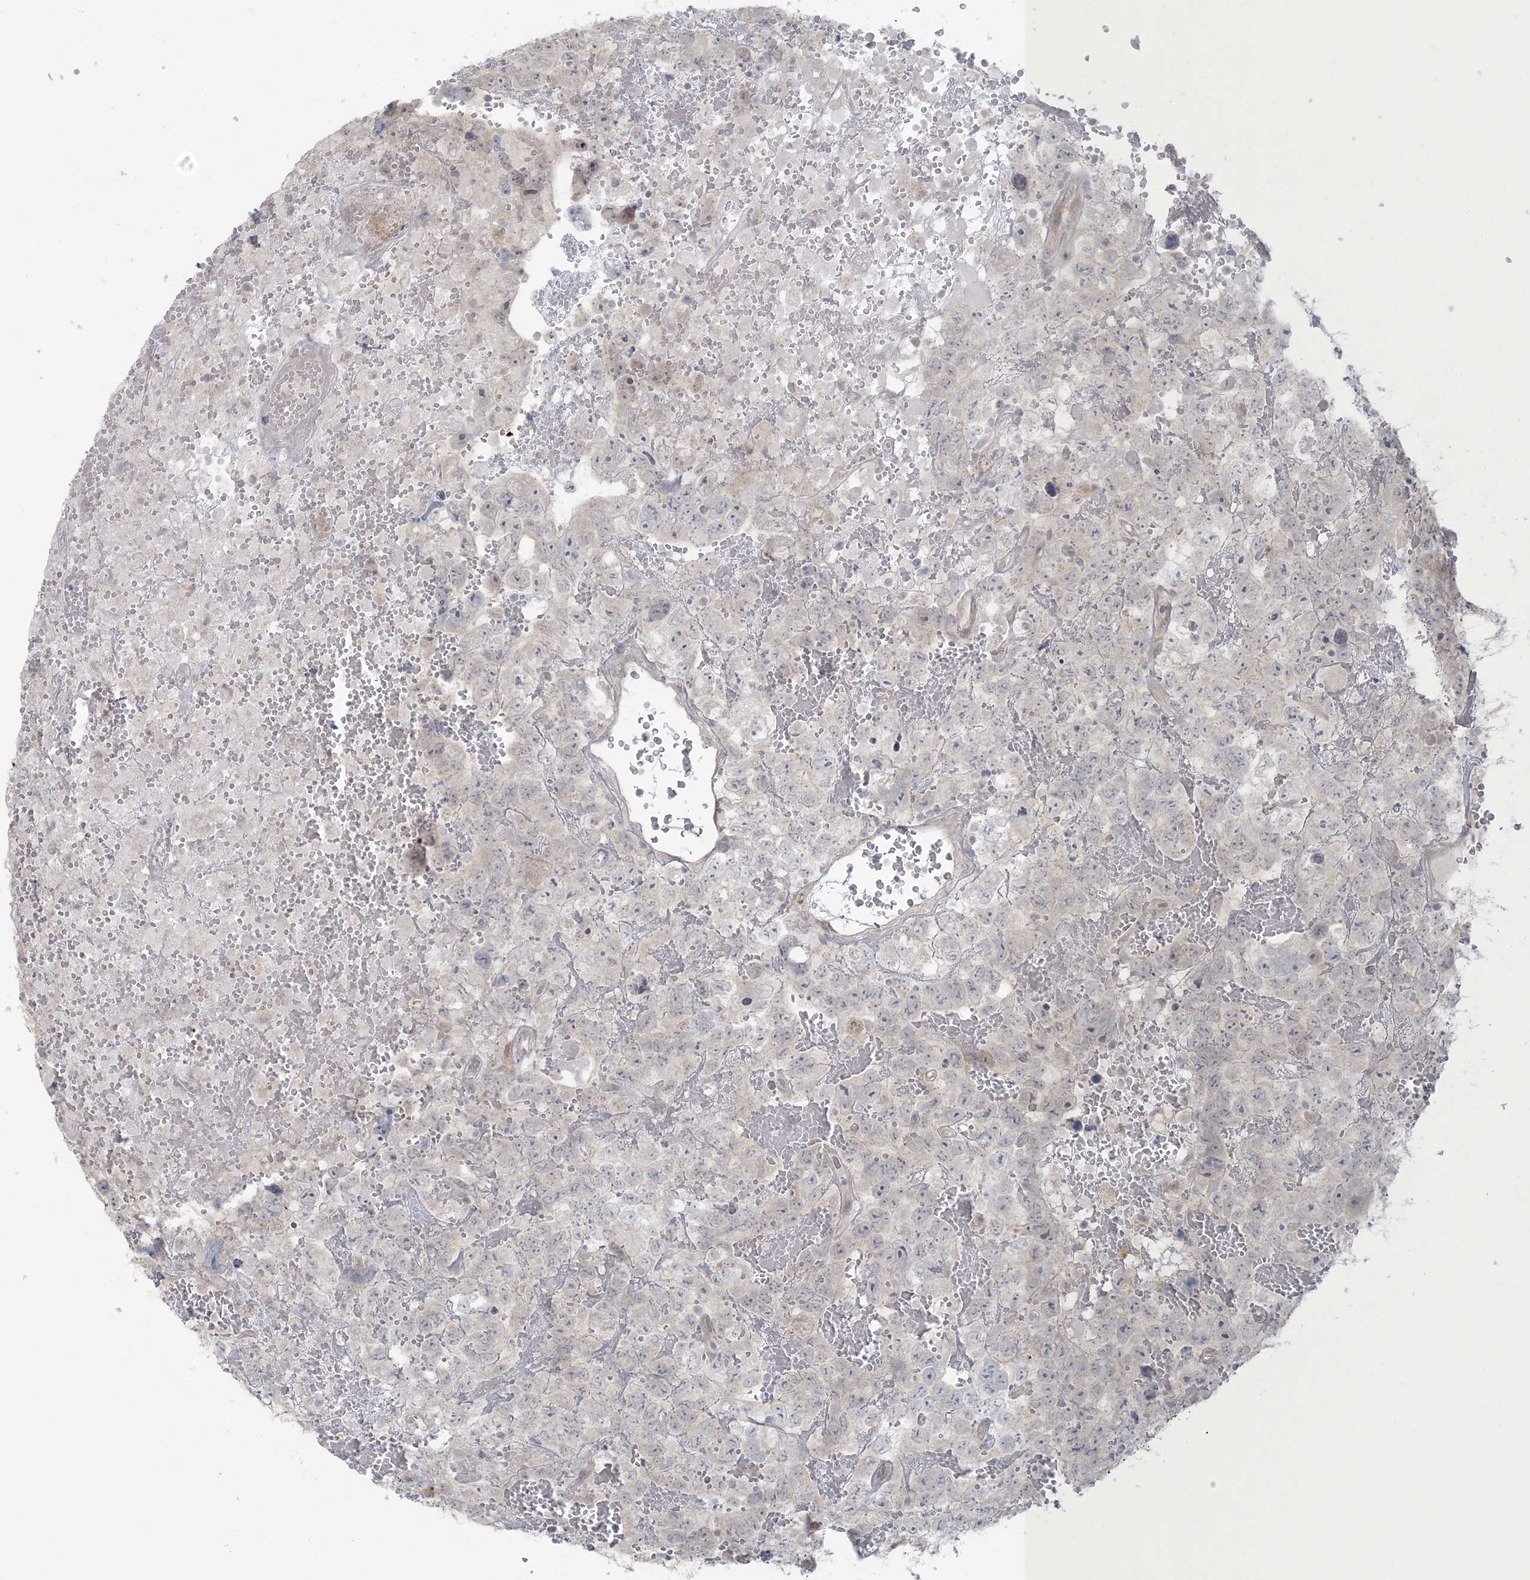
{"staining": {"intensity": "negative", "quantity": "none", "location": "none"}, "tissue": "testis cancer", "cell_type": "Tumor cells", "image_type": "cancer", "snomed": [{"axis": "morphology", "description": "Carcinoma, Embryonal, NOS"}, {"axis": "topography", "description": "Testis"}], "caption": "DAB immunohistochemical staining of human testis cancer reveals no significant expression in tumor cells.", "gene": "NRBP2", "patient": {"sex": "male", "age": 45}}